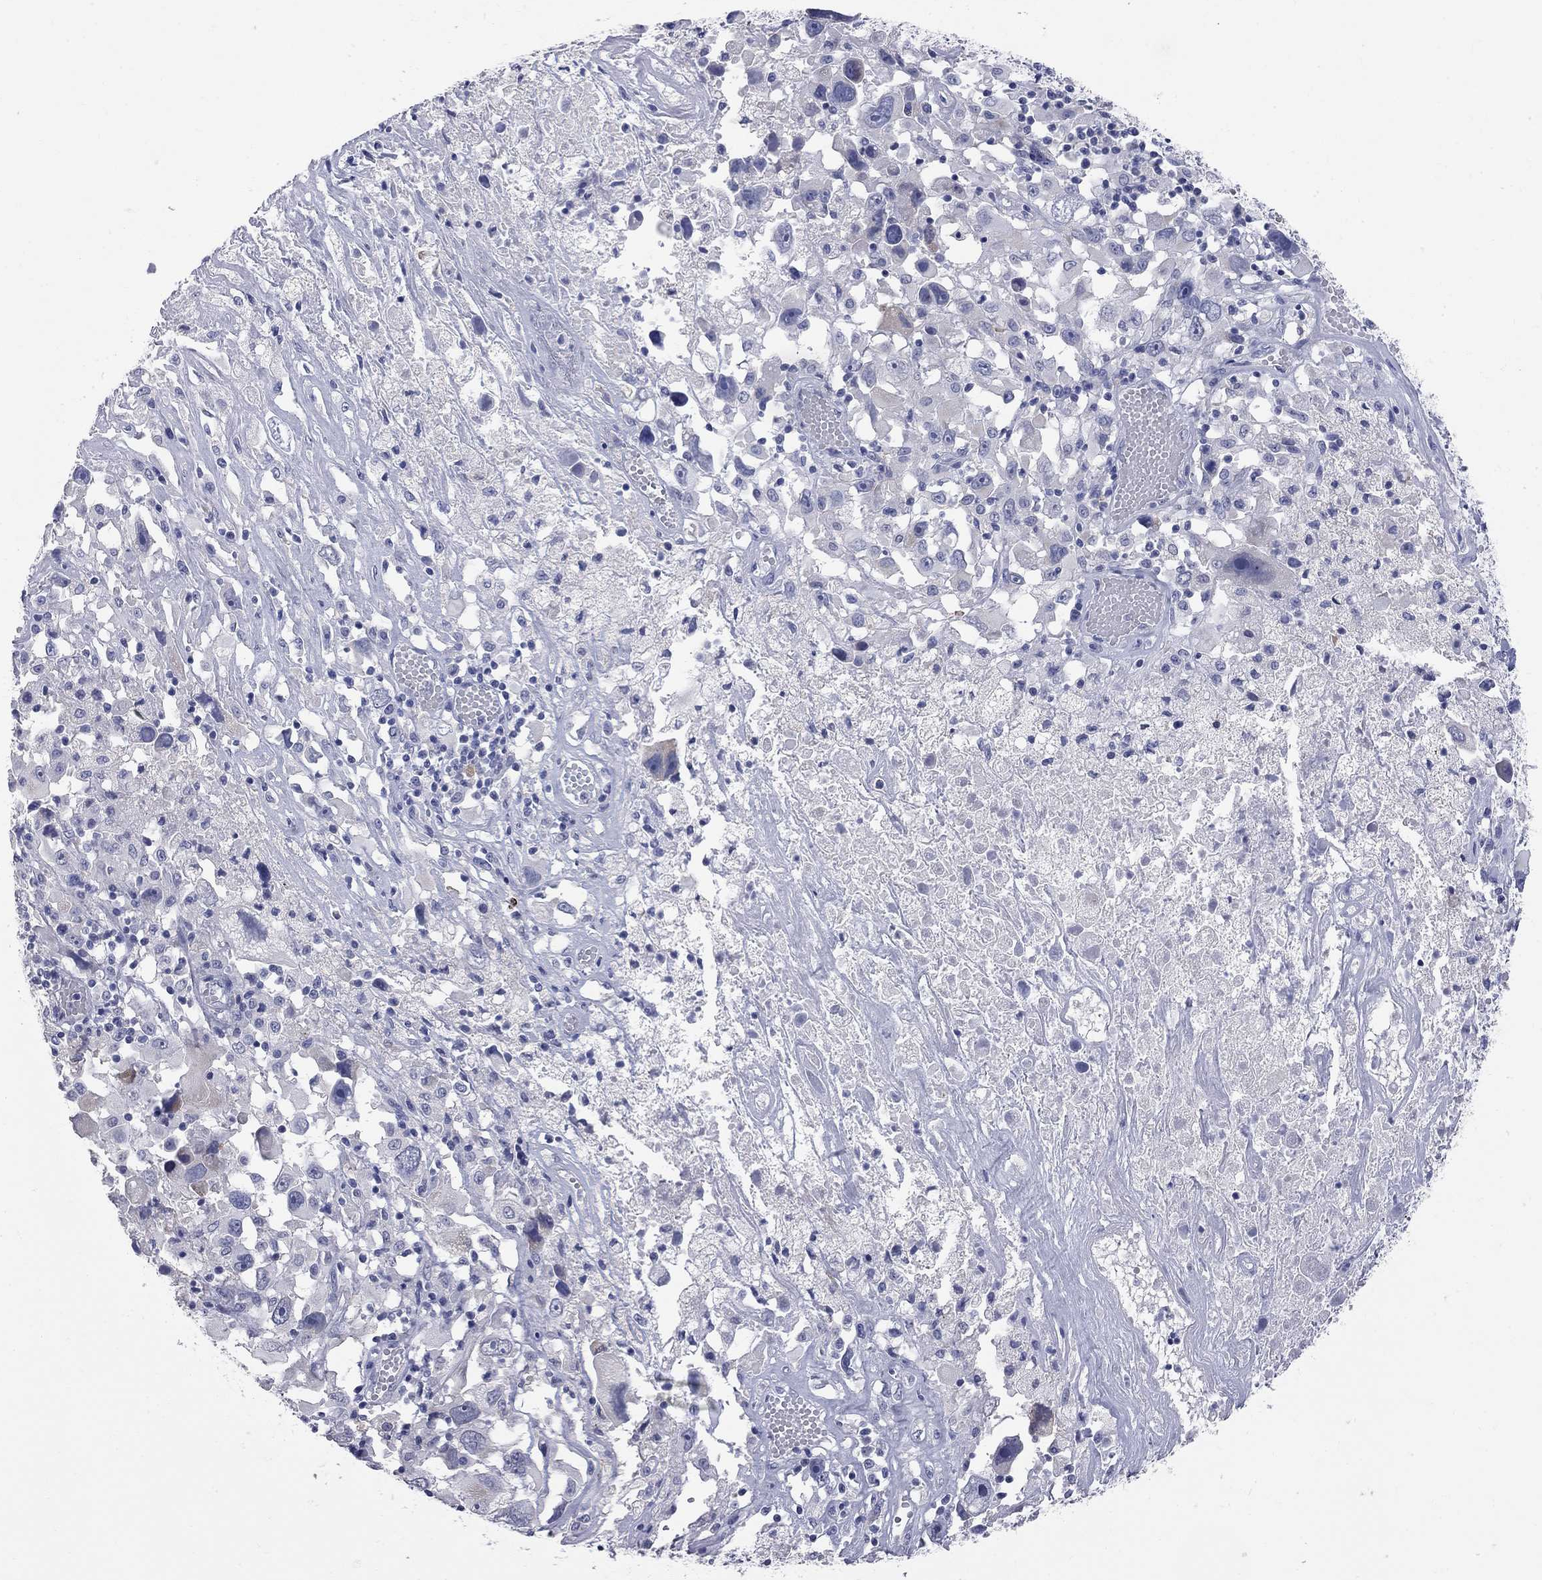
{"staining": {"intensity": "negative", "quantity": "none", "location": "none"}, "tissue": "melanoma", "cell_type": "Tumor cells", "image_type": "cancer", "snomed": [{"axis": "morphology", "description": "Malignant melanoma, Metastatic site"}, {"axis": "topography", "description": "Soft tissue"}], "caption": "High power microscopy micrograph of an IHC image of melanoma, revealing no significant staining in tumor cells. (DAB immunohistochemistry (IHC) with hematoxylin counter stain).", "gene": "FAM221B", "patient": {"sex": "male", "age": 50}}